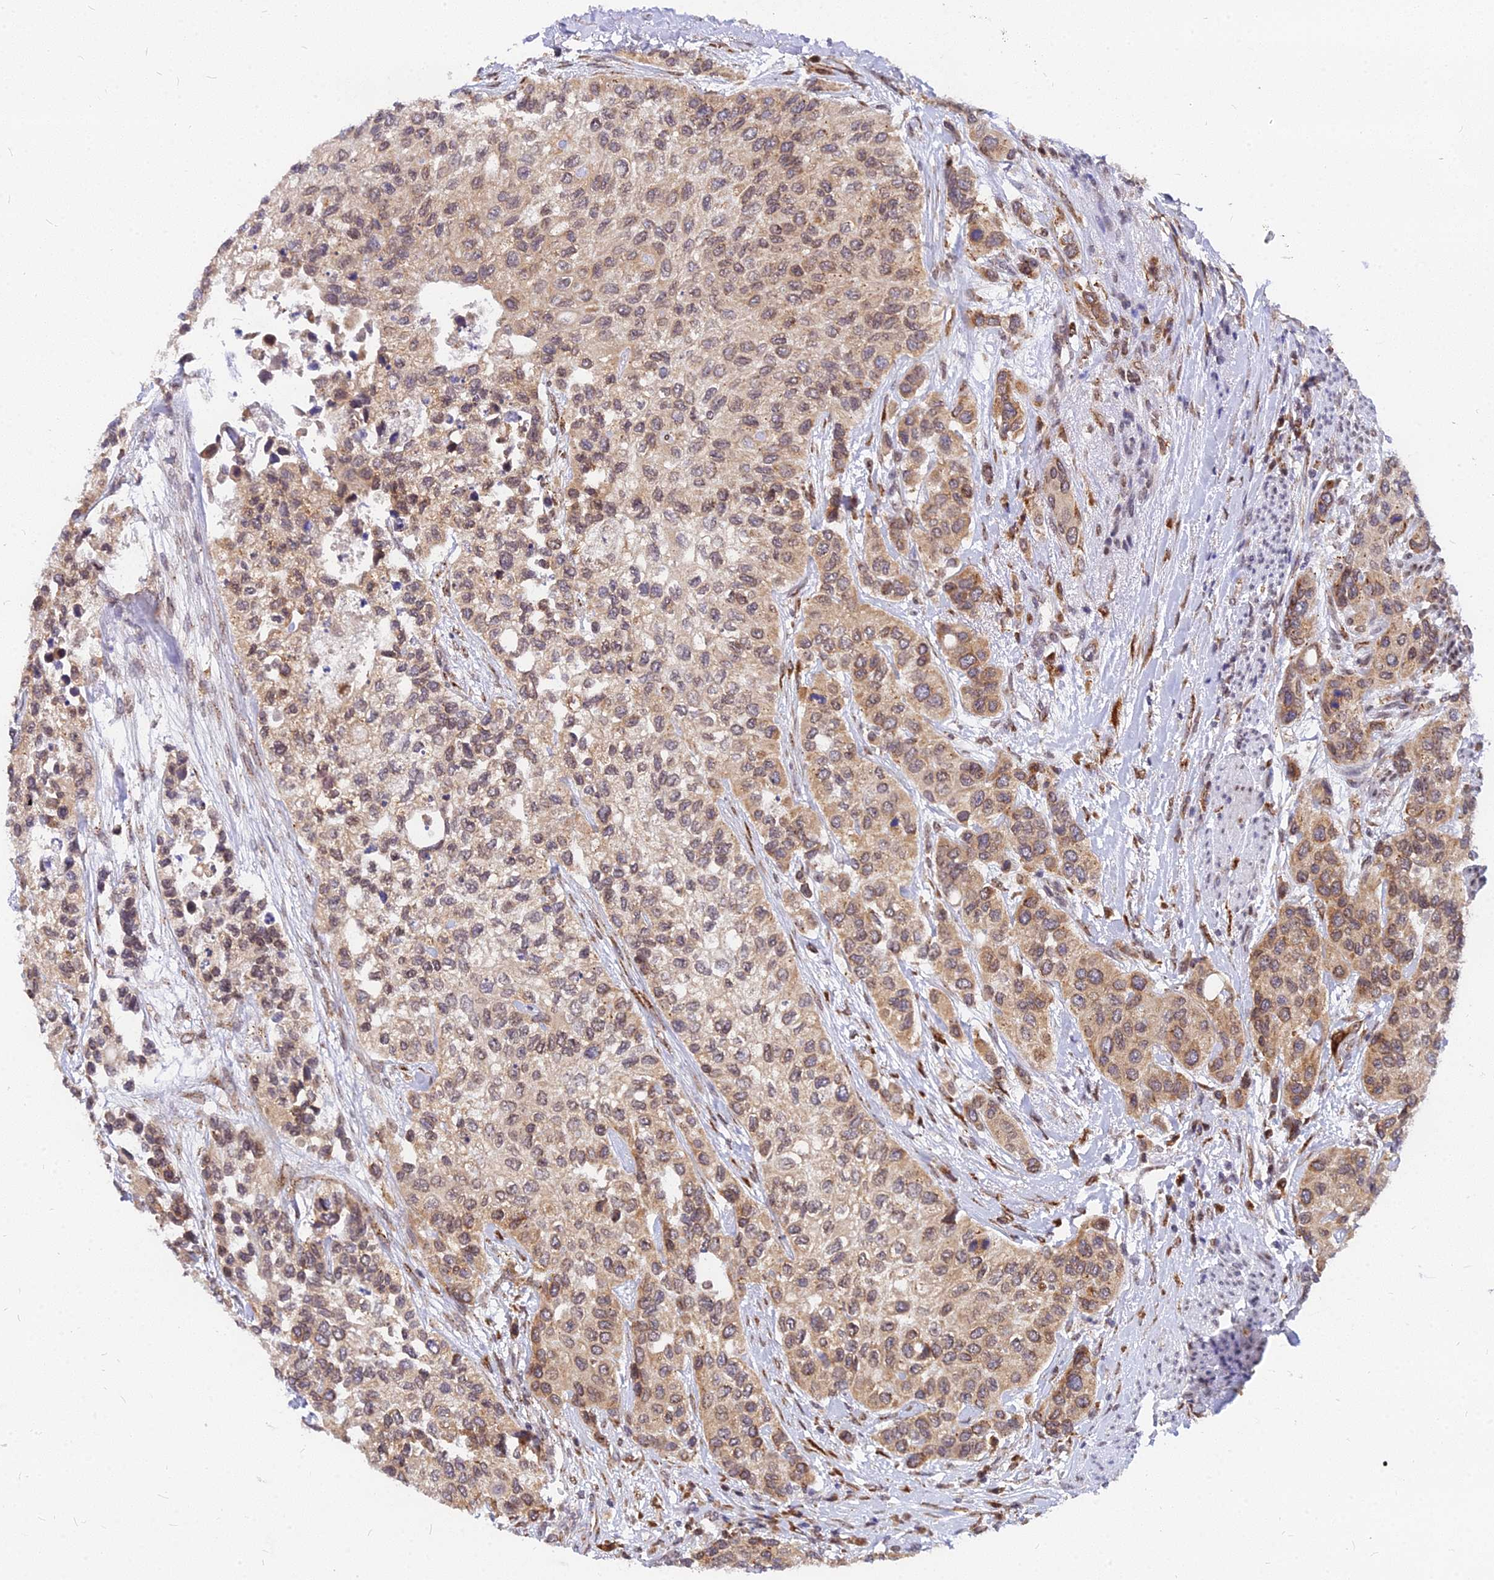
{"staining": {"intensity": "moderate", "quantity": ">75%", "location": "cytoplasmic/membranous,nuclear"}, "tissue": "urothelial cancer", "cell_type": "Tumor cells", "image_type": "cancer", "snomed": [{"axis": "morphology", "description": "Normal tissue, NOS"}, {"axis": "morphology", "description": "Urothelial carcinoma, High grade"}, {"axis": "topography", "description": "Vascular tissue"}, {"axis": "topography", "description": "Urinary bladder"}], "caption": "DAB immunohistochemical staining of high-grade urothelial carcinoma reveals moderate cytoplasmic/membranous and nuclear protein expression in about >75% of tumor cells. The staining is performed using DAB (3,3'-diaminobenzidine) brown chromogen to label protein expression. The nuclei are counter-stained blue using hematoxylin.", "gene": "RNF121", "patient": {"sex": "female", "age": 56}}